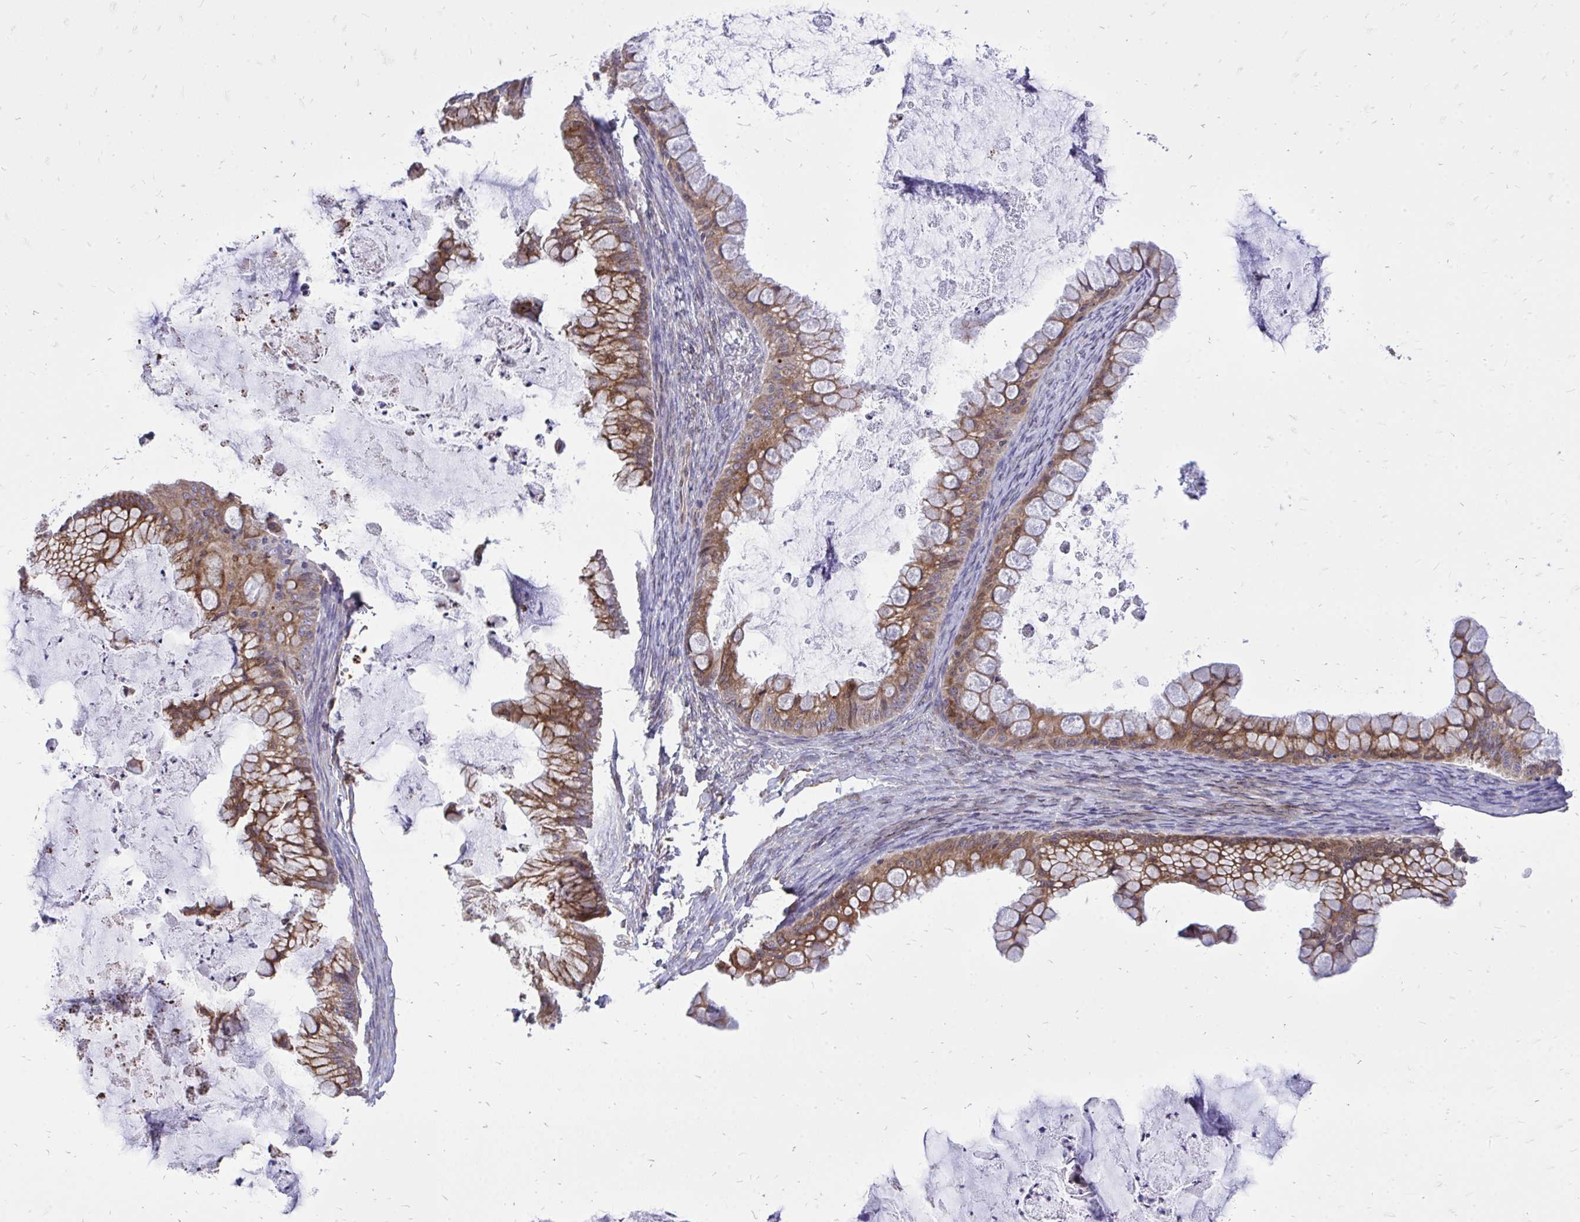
{"staining": {"intensity": "moderate", "quantity": ">75%", "location": "cytoplasmic/membranous"}, "tissue": "ovarian cancer", "cell_type": "Tumor cells", "image_type": "cancer", "snomed": [{"axis": "morphology", "description": "Cystadenocarcinoma, mucinous, NOS"}, {"axis": "topography", "description": "Ovary"}], "caption": "Protein analysis of mucinous cystadenocarcinoma (ovarian) tissue exhibits moderate cytoplasmic/membranous positivity in approximately >75% of tumor cells. (brown staining indicates protein expression, while blue staining denotes nuclei).", "gene": "METTL9", "patient": {"sex": "female", "age": 35}}